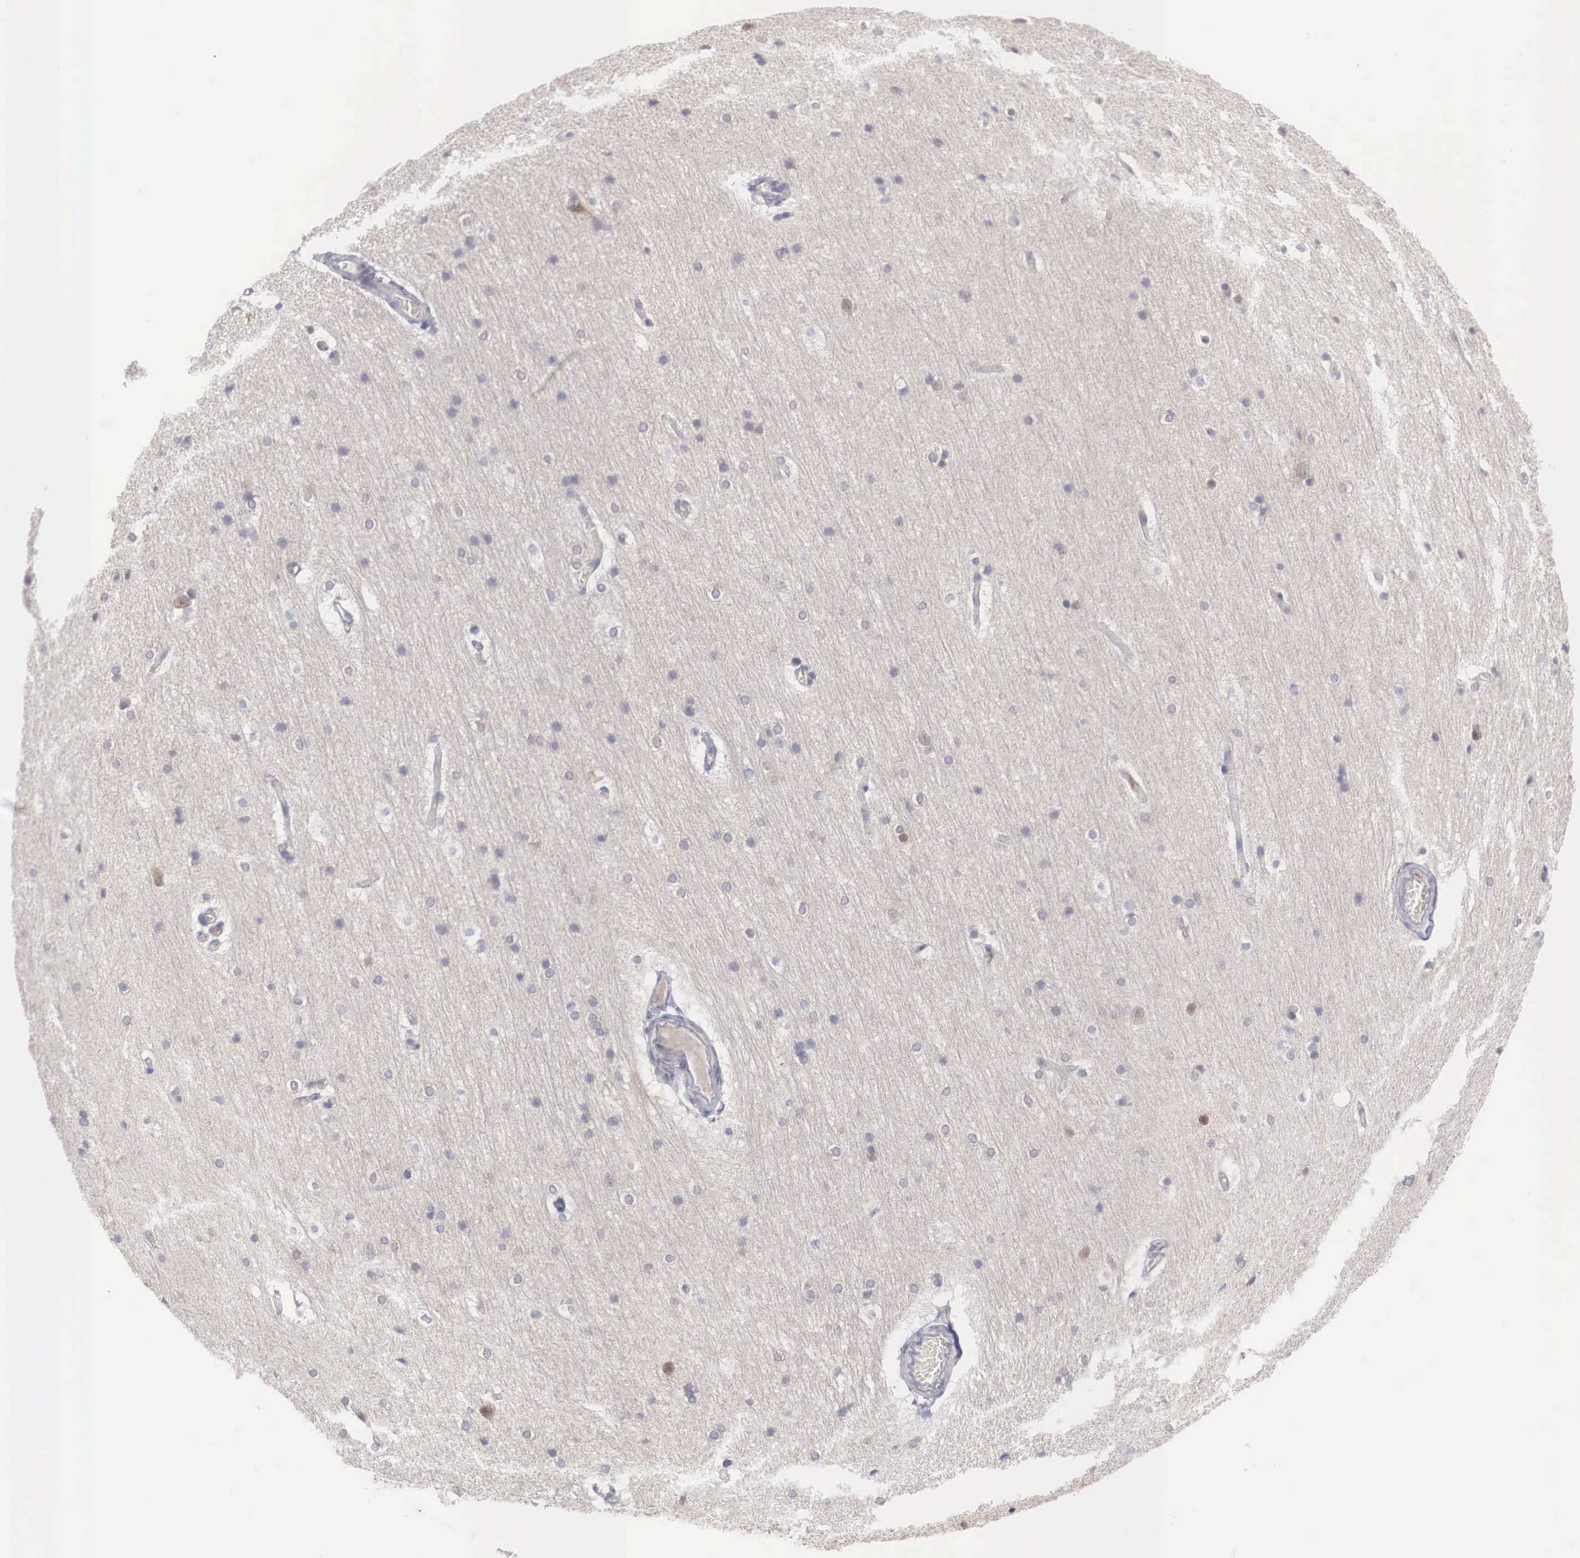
{"staining": {"intensity": "negative", "quantity": "none", "location": "none"}, "tissue": "cerebral cortex", "cell_type": "Endothelial cells", "image_type": "normal", "snomed": [{"axis": "morphology", "description": "Normal tissue, NOS"}, {"axis": "topography", "description": "Cerebral cortex"}, {"axis": "topography", "description": "Hippocampus"}], "caption": "Immunohistochemistry (IHC) photomicrograph of benign human cerebral cortex stained for a protein (brown), which demonstrates no staining in endothelial cells.", "gene": "REPS2", "patient": {"sex": "female", "age": 19}}